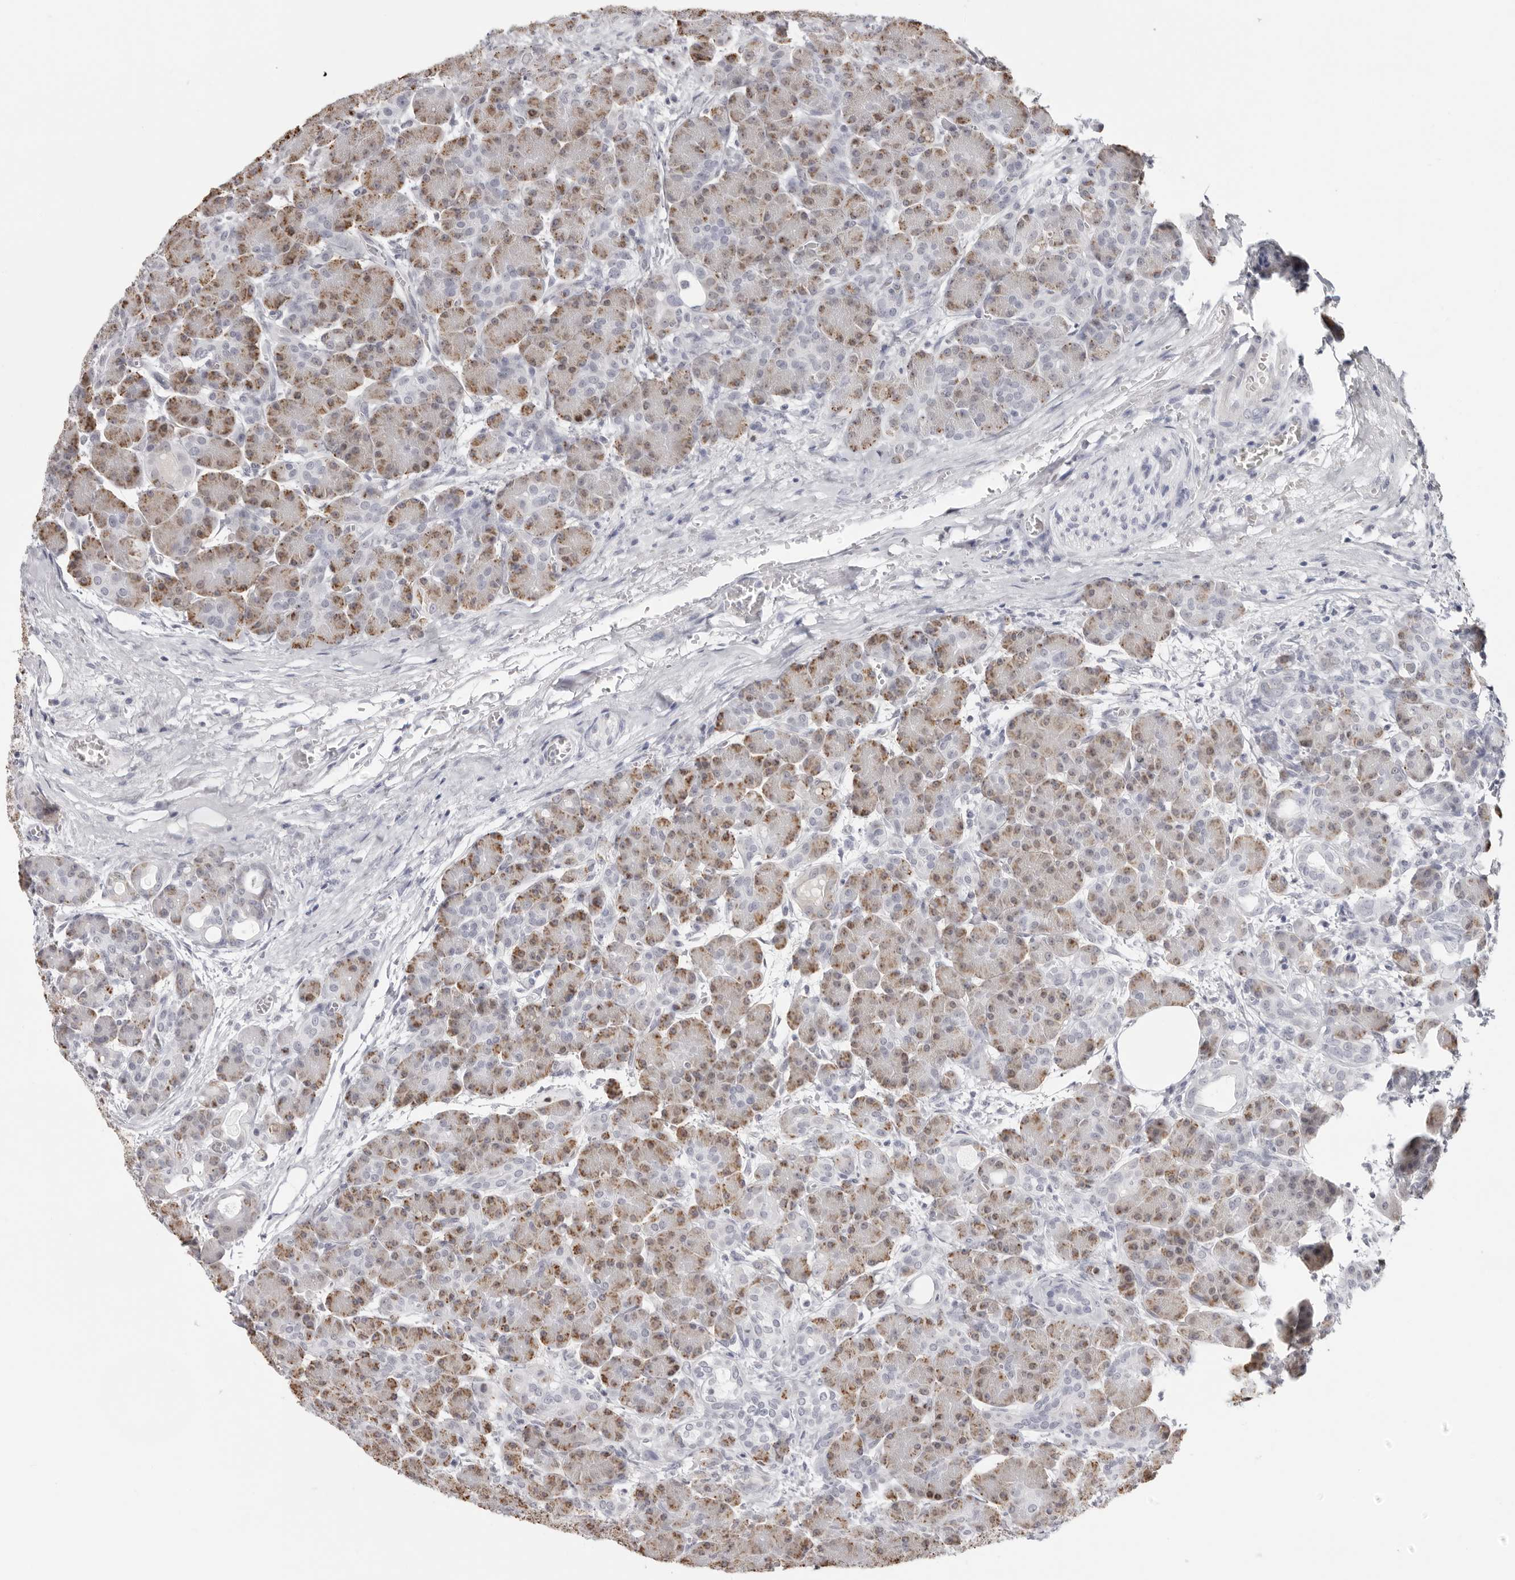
{"staining": {"intensity": "moderate", "quantity": ">75%", "location": "cytoplasmic/membranous"}, "tissue": "pancreas", "cell_type": "Exocrine glandular cells", "image_type": "normal", "snomed": [{"axis": "morphology", "description": "Normal tissue, NOS"}, {"axis": "topography", "description": "Pancreas"}], "caption": "DAB (3,3'-diaminobenzidine) immunohistochemical staining of benign human pancreas displays moderate cytoplasmic/membranous protein expression in about >75% of exocrine glandular cells. The staining was performed using DAB, with brown indicating positive protein expression. Nuclei are stained blue with hematoxylin.", "gene": "INSL3", "patient": {"sex": "male", "age": 63}}